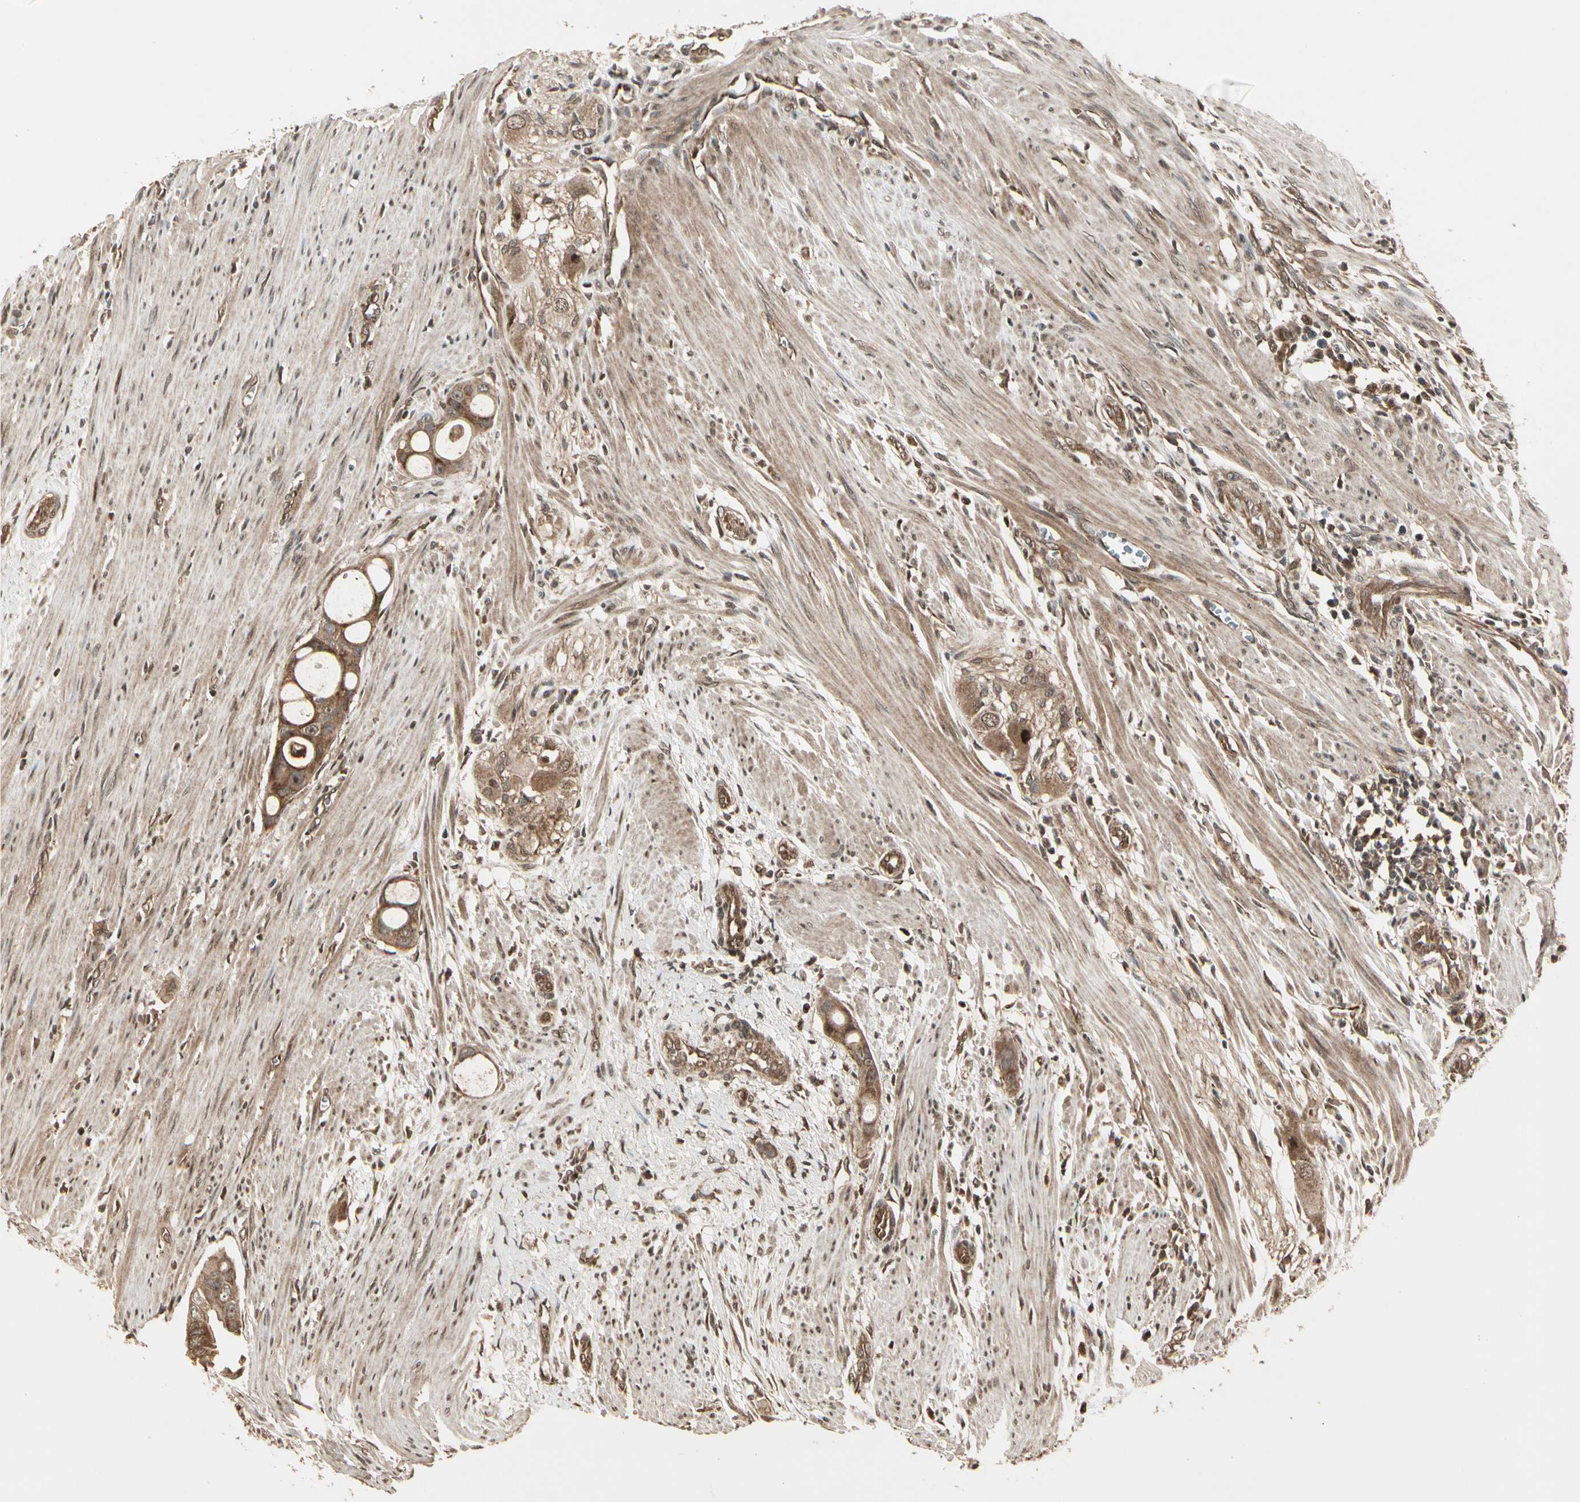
{"staining": {"intensity": "moderate", "quantity": ">75%", "location": "cytoplasmic/membranous"}, "tissue": "colorectal cancer", "cell_type": "Tumor cells", "image_type": "cancer", "snomed": [{"axis": "morphology", "description": "Adenocarcinoma, NOS"}, {"axis": "topography", "description": "Colon"}], "caption": "An immunohistochemistry micrograph of tumor tissue is shown. Protein staining in brown shows moderate cytoplasmic/membranous positivity in colorectal cancer within tumor cells.", "gene": "GLUL", "patient": {"sex": "female", "age": 57}}